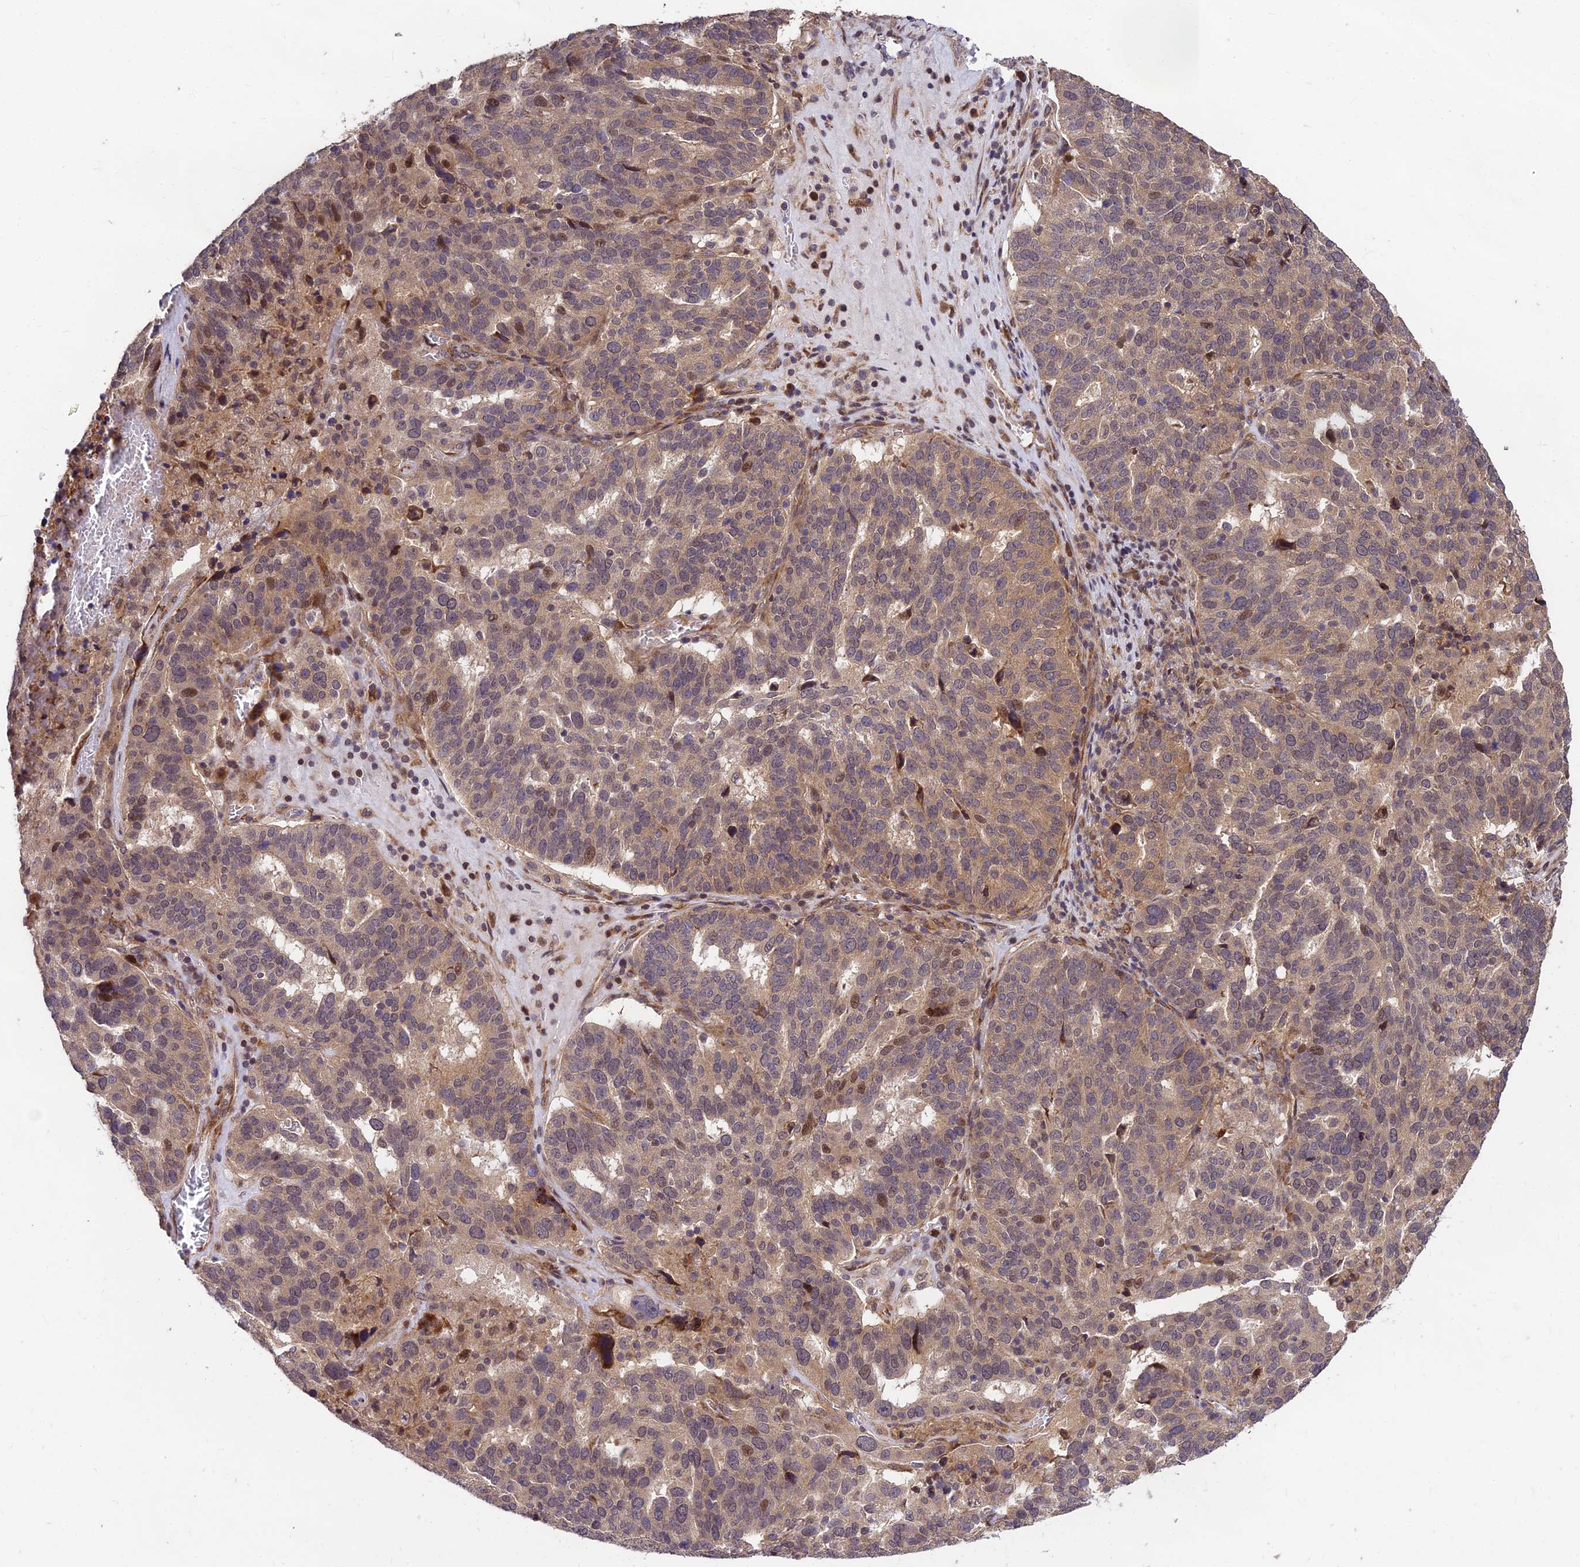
{"staining": {"intensity": "moderate", "quantity": "<25%", "location": "cytoplasmic/membranous,nuclear"}, "tissue": "ovarian cancer", "cell_type": "Tumor cells", "image_type": "cancer", "snomed": [{"axis": "morphology", "description": "Cystadenocarcinoma, serous, NOS"}, {"axis": "topography", "description": "Ovary"}], "caption": "IHC (DAB (3,3'-diaminobenzidine)) staining of serous cystadenocarcinoma (ovarian) demonstrates moderate cytoplasmic/membranous and nuclear protein expression in about <25% of tumor cells.", "gene": "MKKS", "patient": {"sex": "female", "age": 59}}